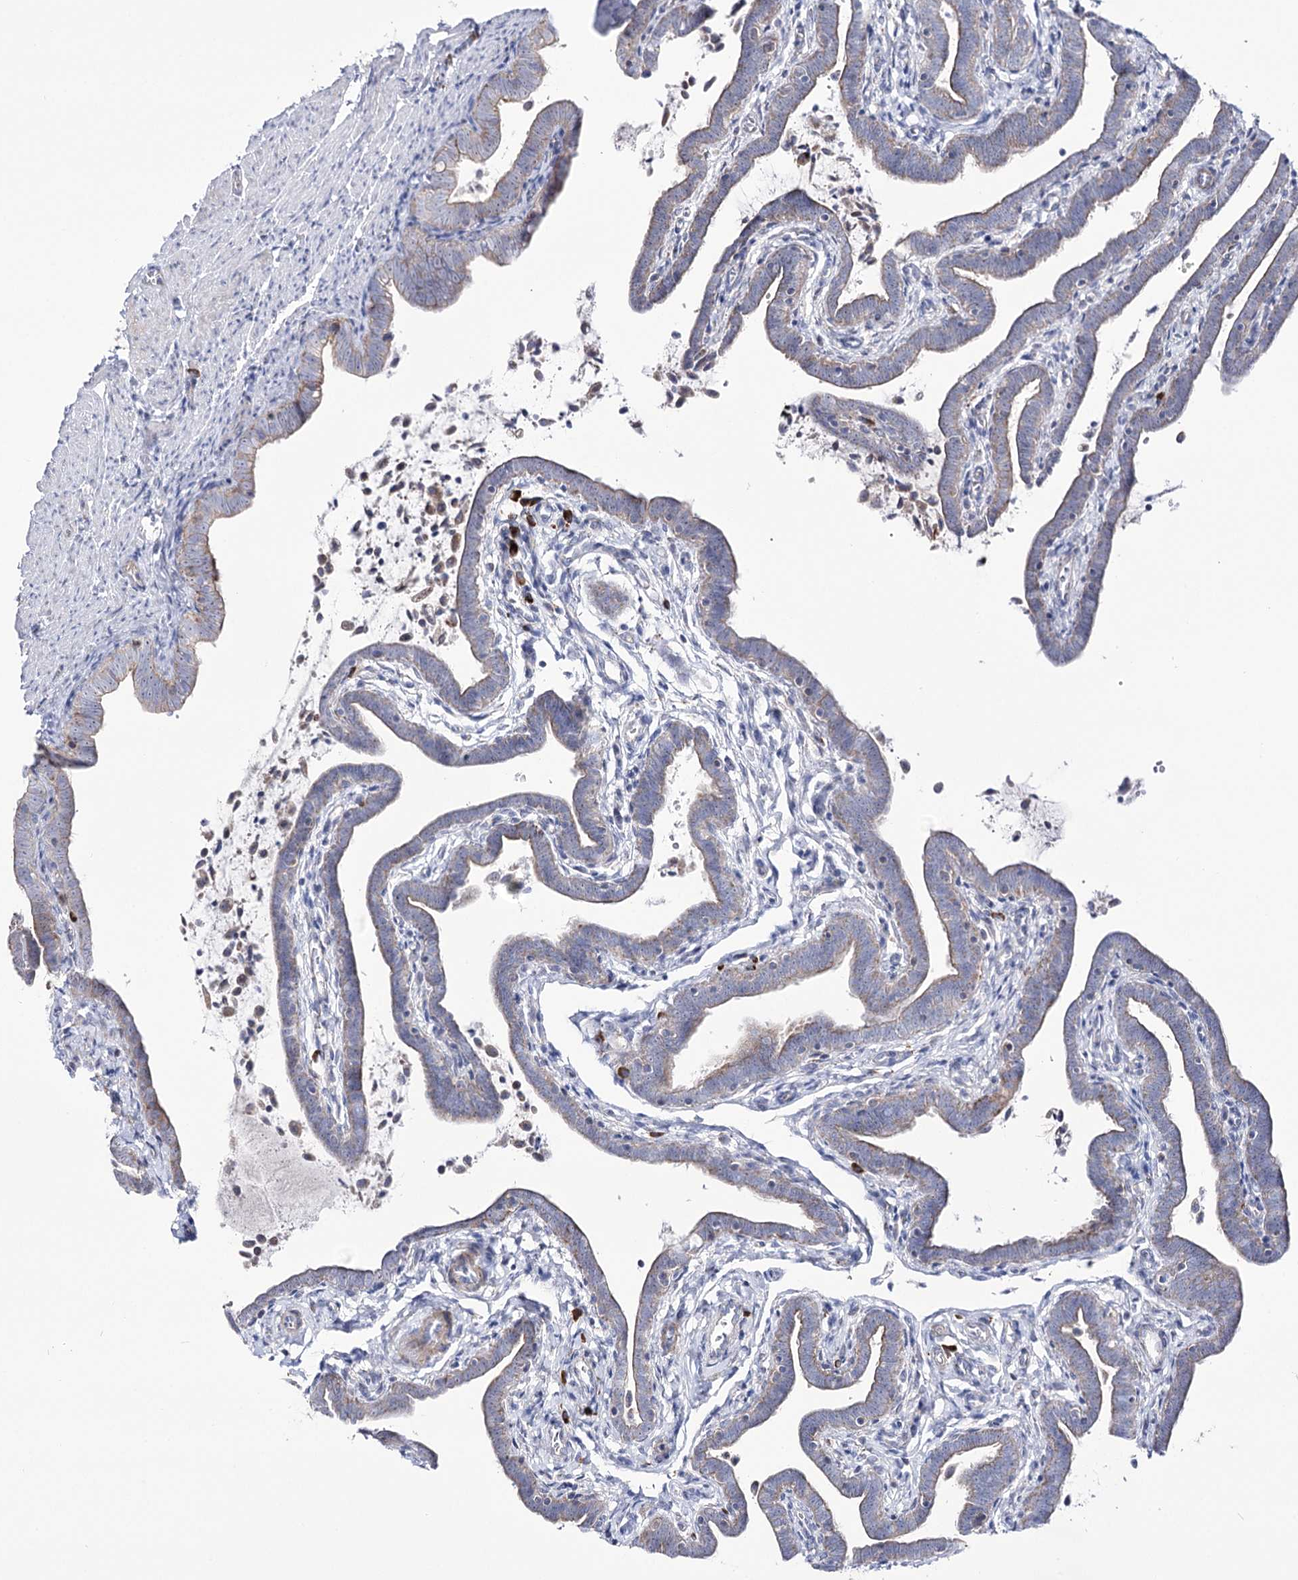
{"staining": {"intensity": "moderate", "quantity": "25%-75%", "location": "cytoplasmic/membranous"}, "tissue": "fallopian tube", "cell_type": "Glandular cells", "image_type": "normal", "snomed": [{"axis": "morphology", "description": "Normal tissue, NOS"}, {"axis": "topography", "description": "Fallopian tube"}], "caption": "Fallopian tube stained for a protein (brown) reveals moderate cytoplasmic/membranous positive staining in approximately 25%-75% of glandular cells.", "gene": "METTL5", "patient": {"sex": "female", "age": 36}}